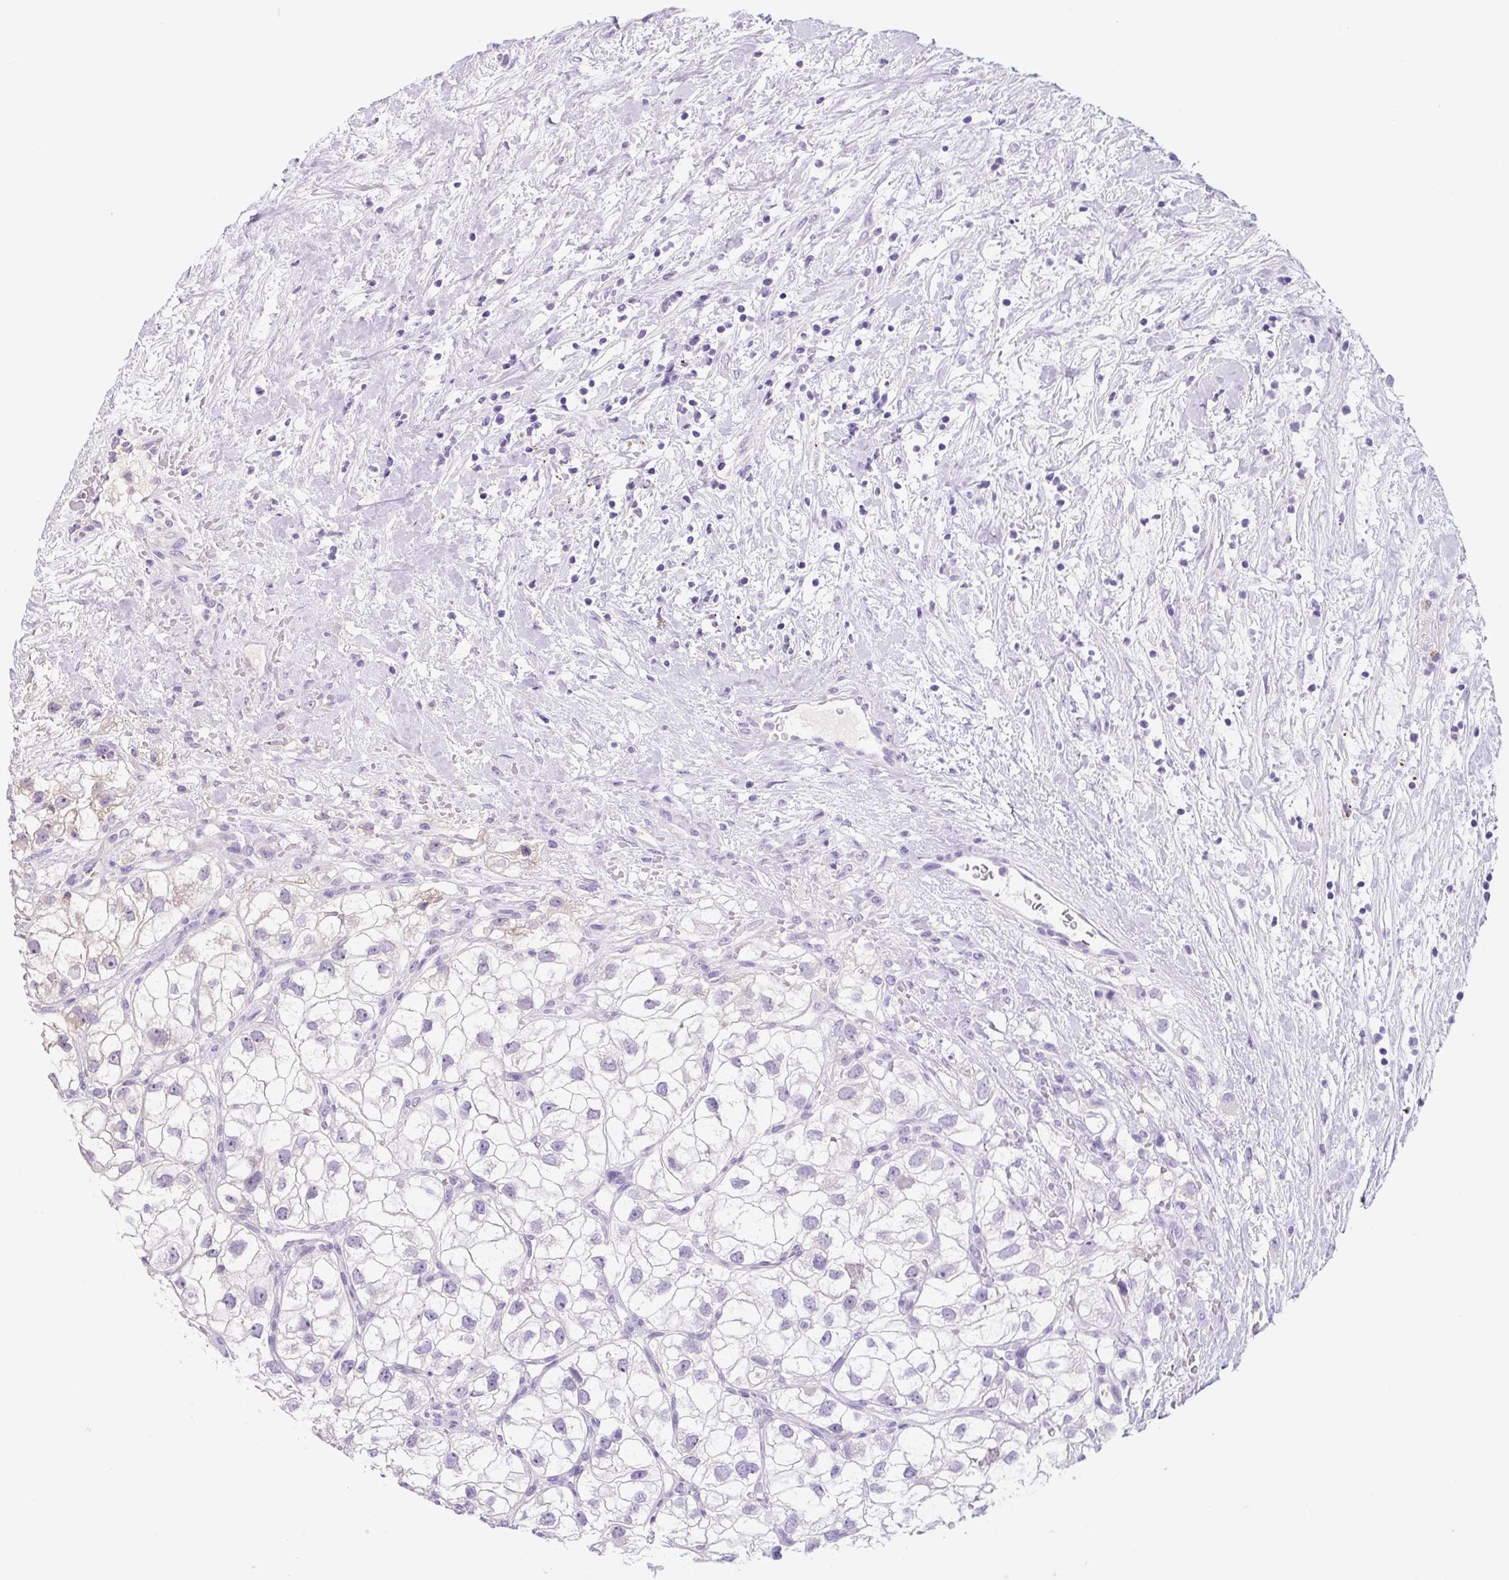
{"staining": {"intensity": "negative", "quantity": "none", "location": "none"}, "tissue": "renal cancer", "cell_type": "Tumor cells", "image_type": "cancer", "snomed": [{"axis": "morphology", "description": "Adenocarcinoma, NOS"}, {"axis": "topography", "description": "Kidney"}], "caption": "IHC photomicrograph of neoplastic tissue: human renal cancer stained with DAB exhibits no significant protein expression in tumor cells. (DAB (3,3'-diaminobenzidine) immunohistochemistry (IHC) visualized using brightfield microscopy, high magnification).", "gene": "FZD5", "patient": {"sex": "male", "age": 59}}